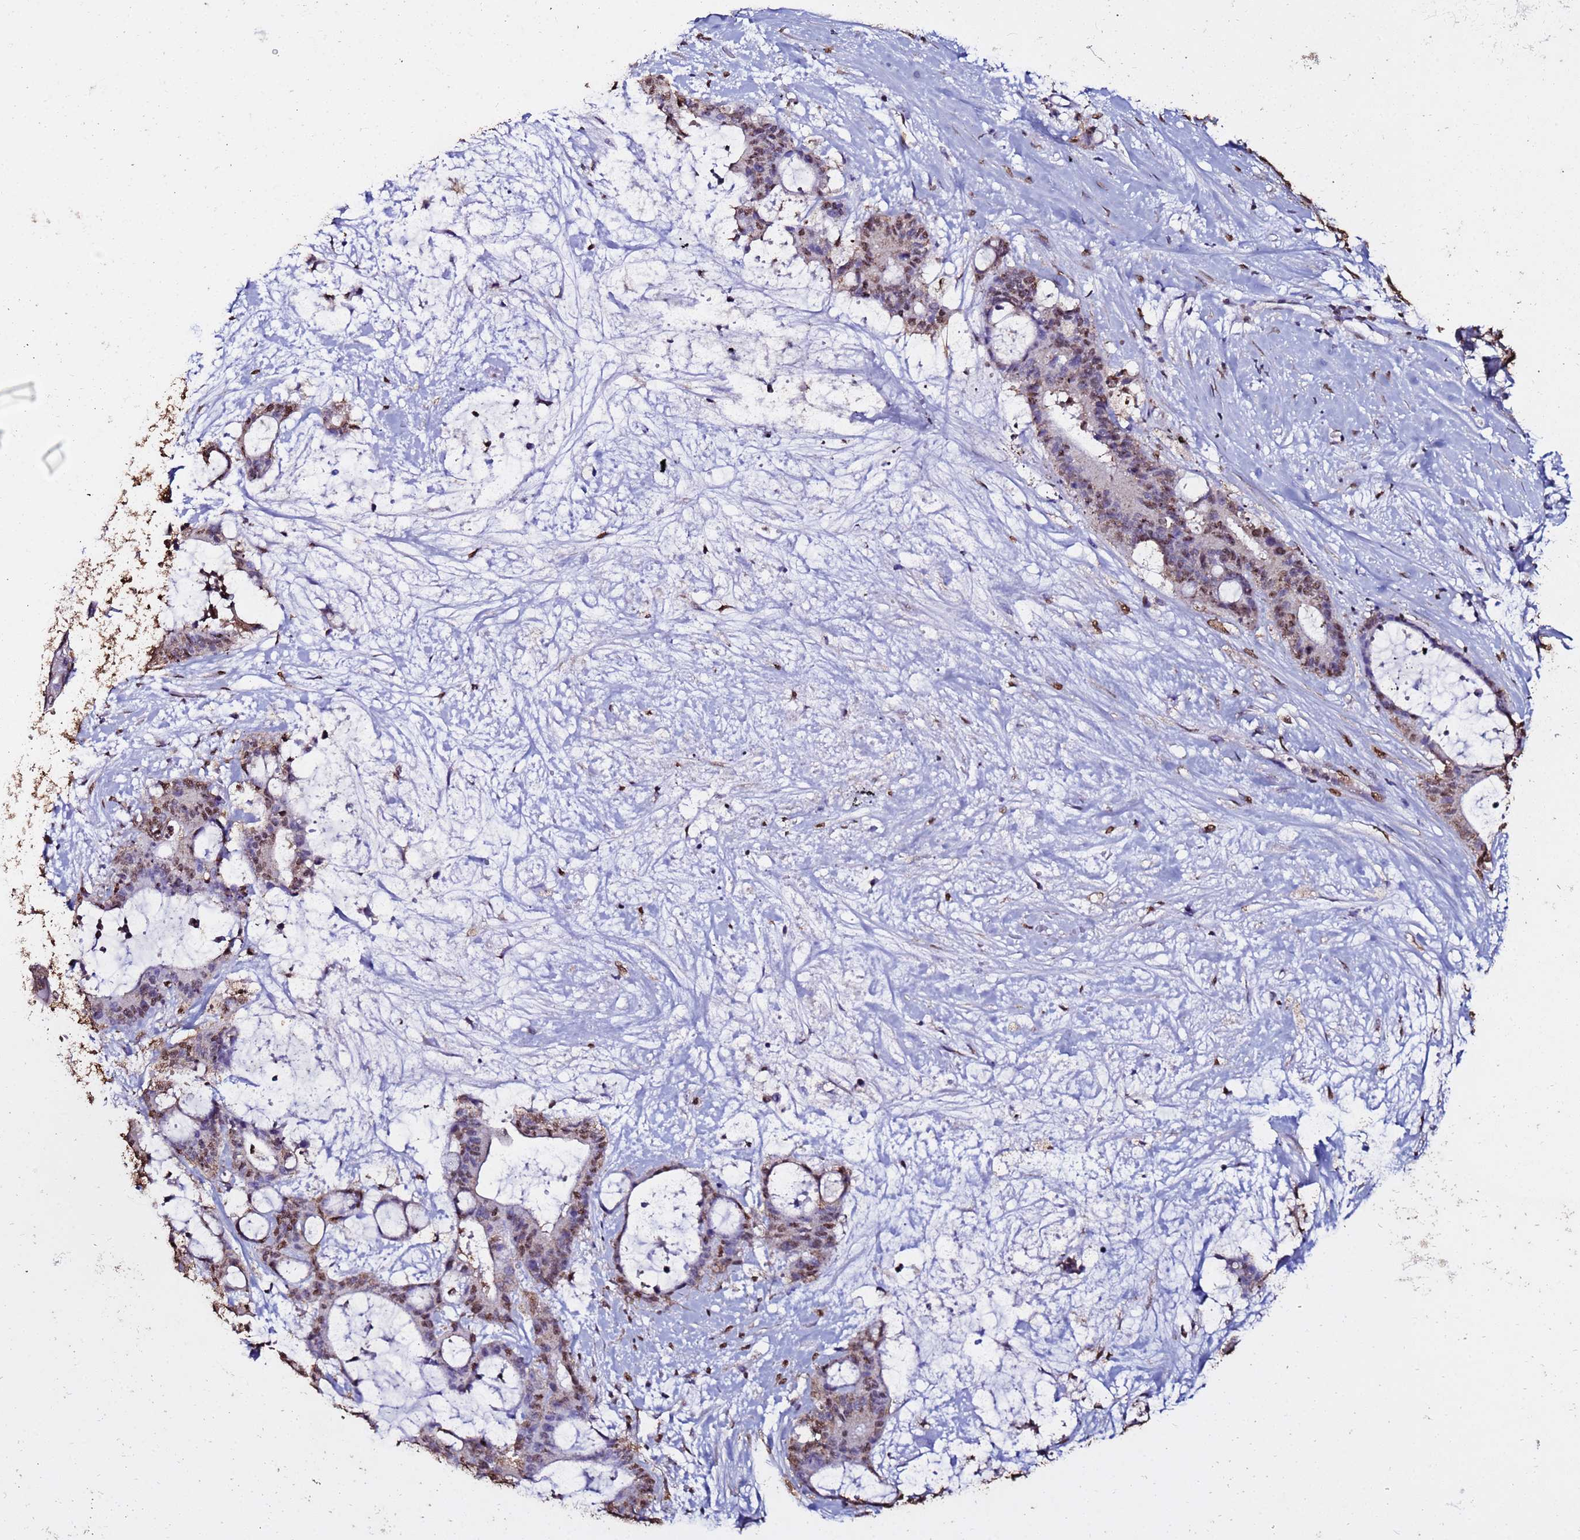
{"staining": {"intensity": "moderate", "quantity": "25%-75%", "location": "nuclear"}, "tissue": "liver cancer", "cell_type": "Tumor cells", "image_type": "cancer", "snomed": [{"axis": "morphology", "description": "Normal tissue, NOS"}, {"axis": "morphology", "description": "Cholangiocarcinoma"}, {"axis": "topography", "description": "Liver"}, {"axis": "topography", "description": "Peripheral nerve tissue"}], "caption": "Moderate nuclear positivity for a protein is appreciated in about 25%-75% of tumor cells of liver cancer using immunohistochemistry (IHC).", "gene": "TRIP6", "patient": {"sex": "female", "age": 73}}